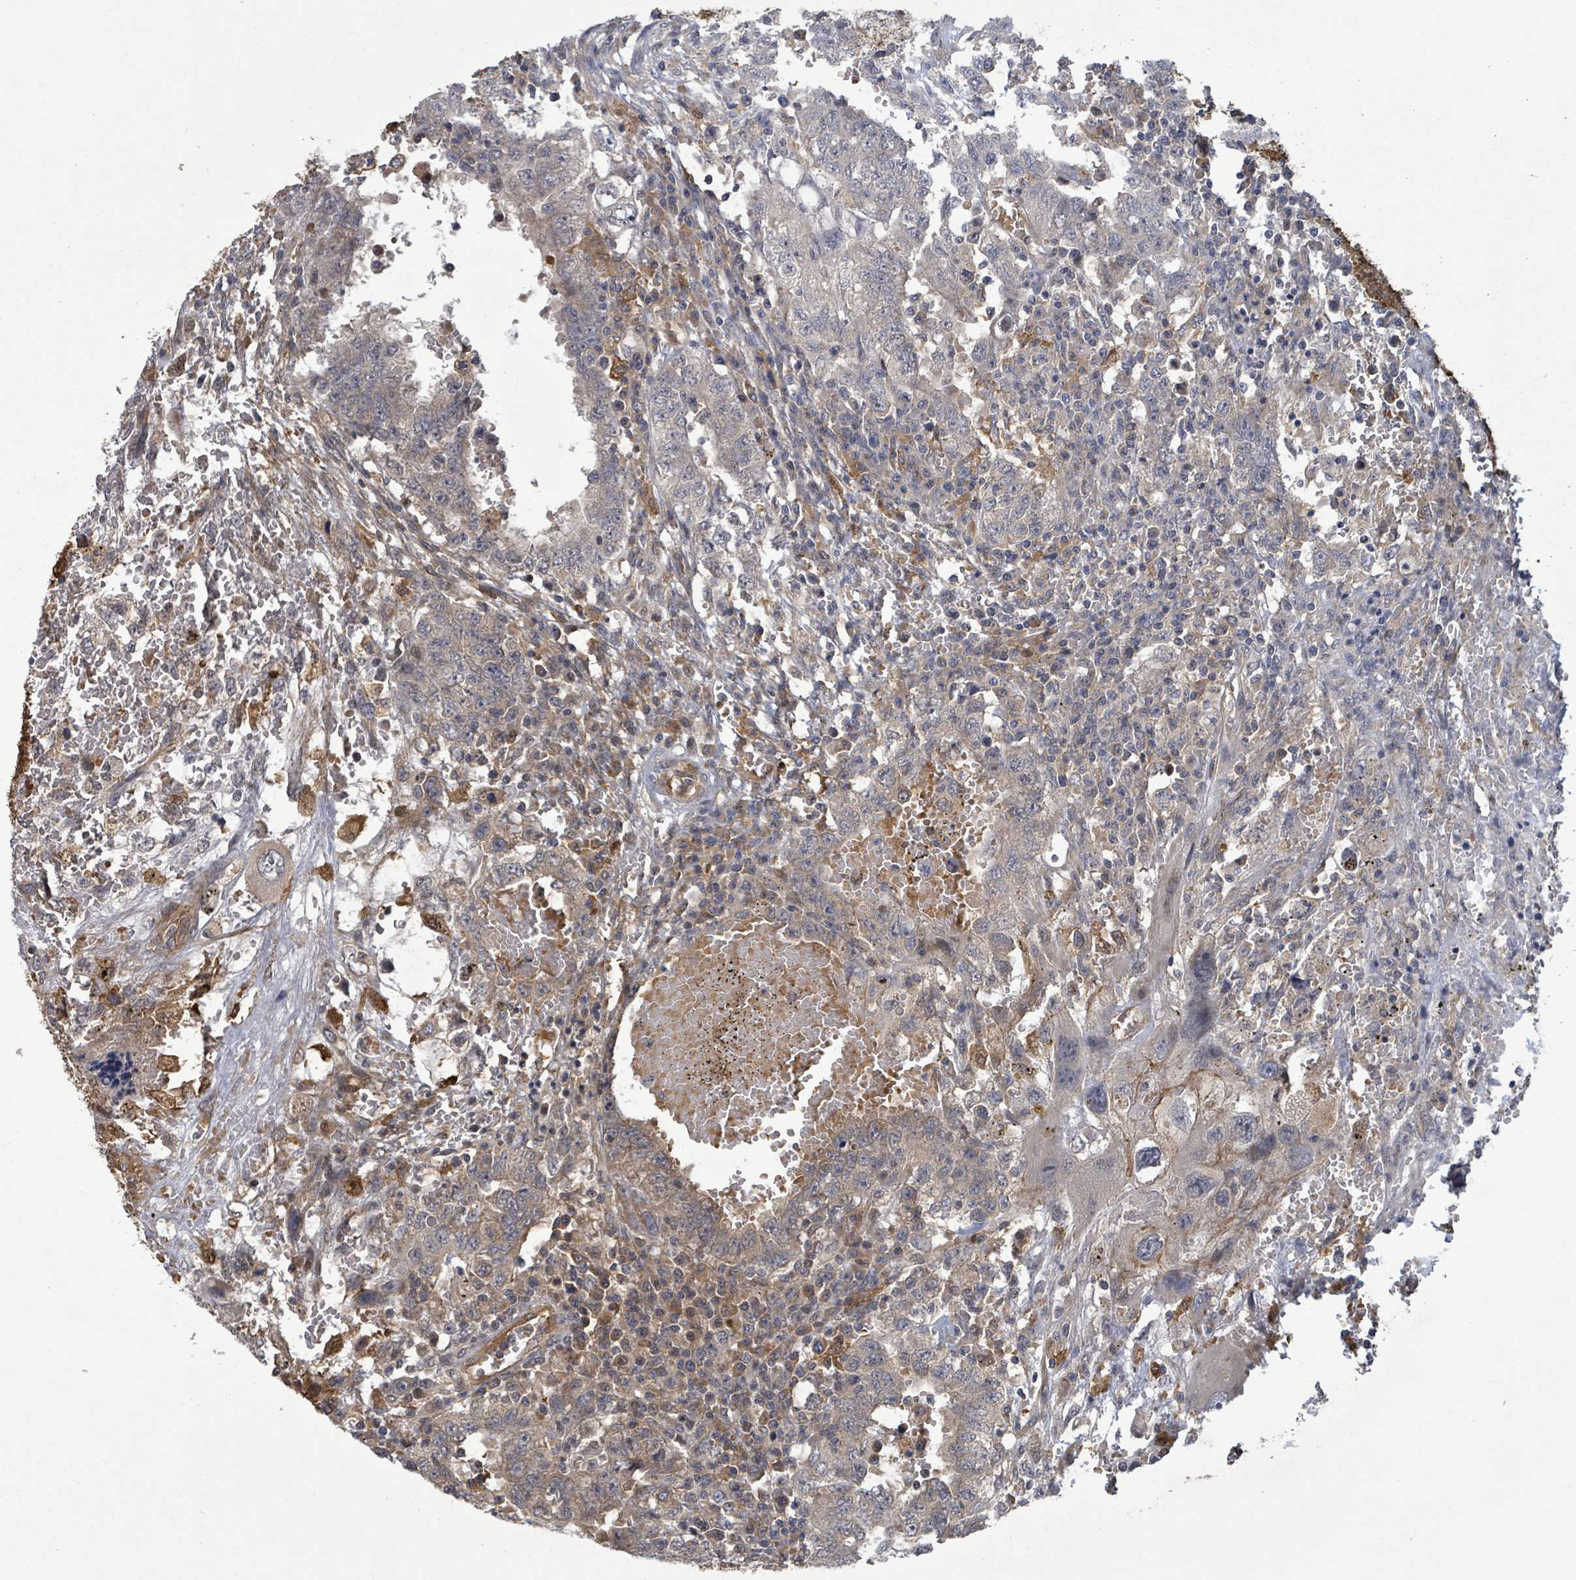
{"staining": {"intensity": "weak", "quantity": "<25%", "location": "nuclear"}, "tissue": "testis cancer", "cell_type": "Tumor cells", "image_type": "cancer", "snomed": [{"axis": "morphology", "description": "Carcinoma, Embryonal, NOS"}, {"axis": "topography", "description": "Testis"}], "caption": "DAB immunohistochemical staining of testis cancer displays no significant staining in tumor cells.", "gene": "MAP3K6", "patient": {"sex": "male", "age": 26}}